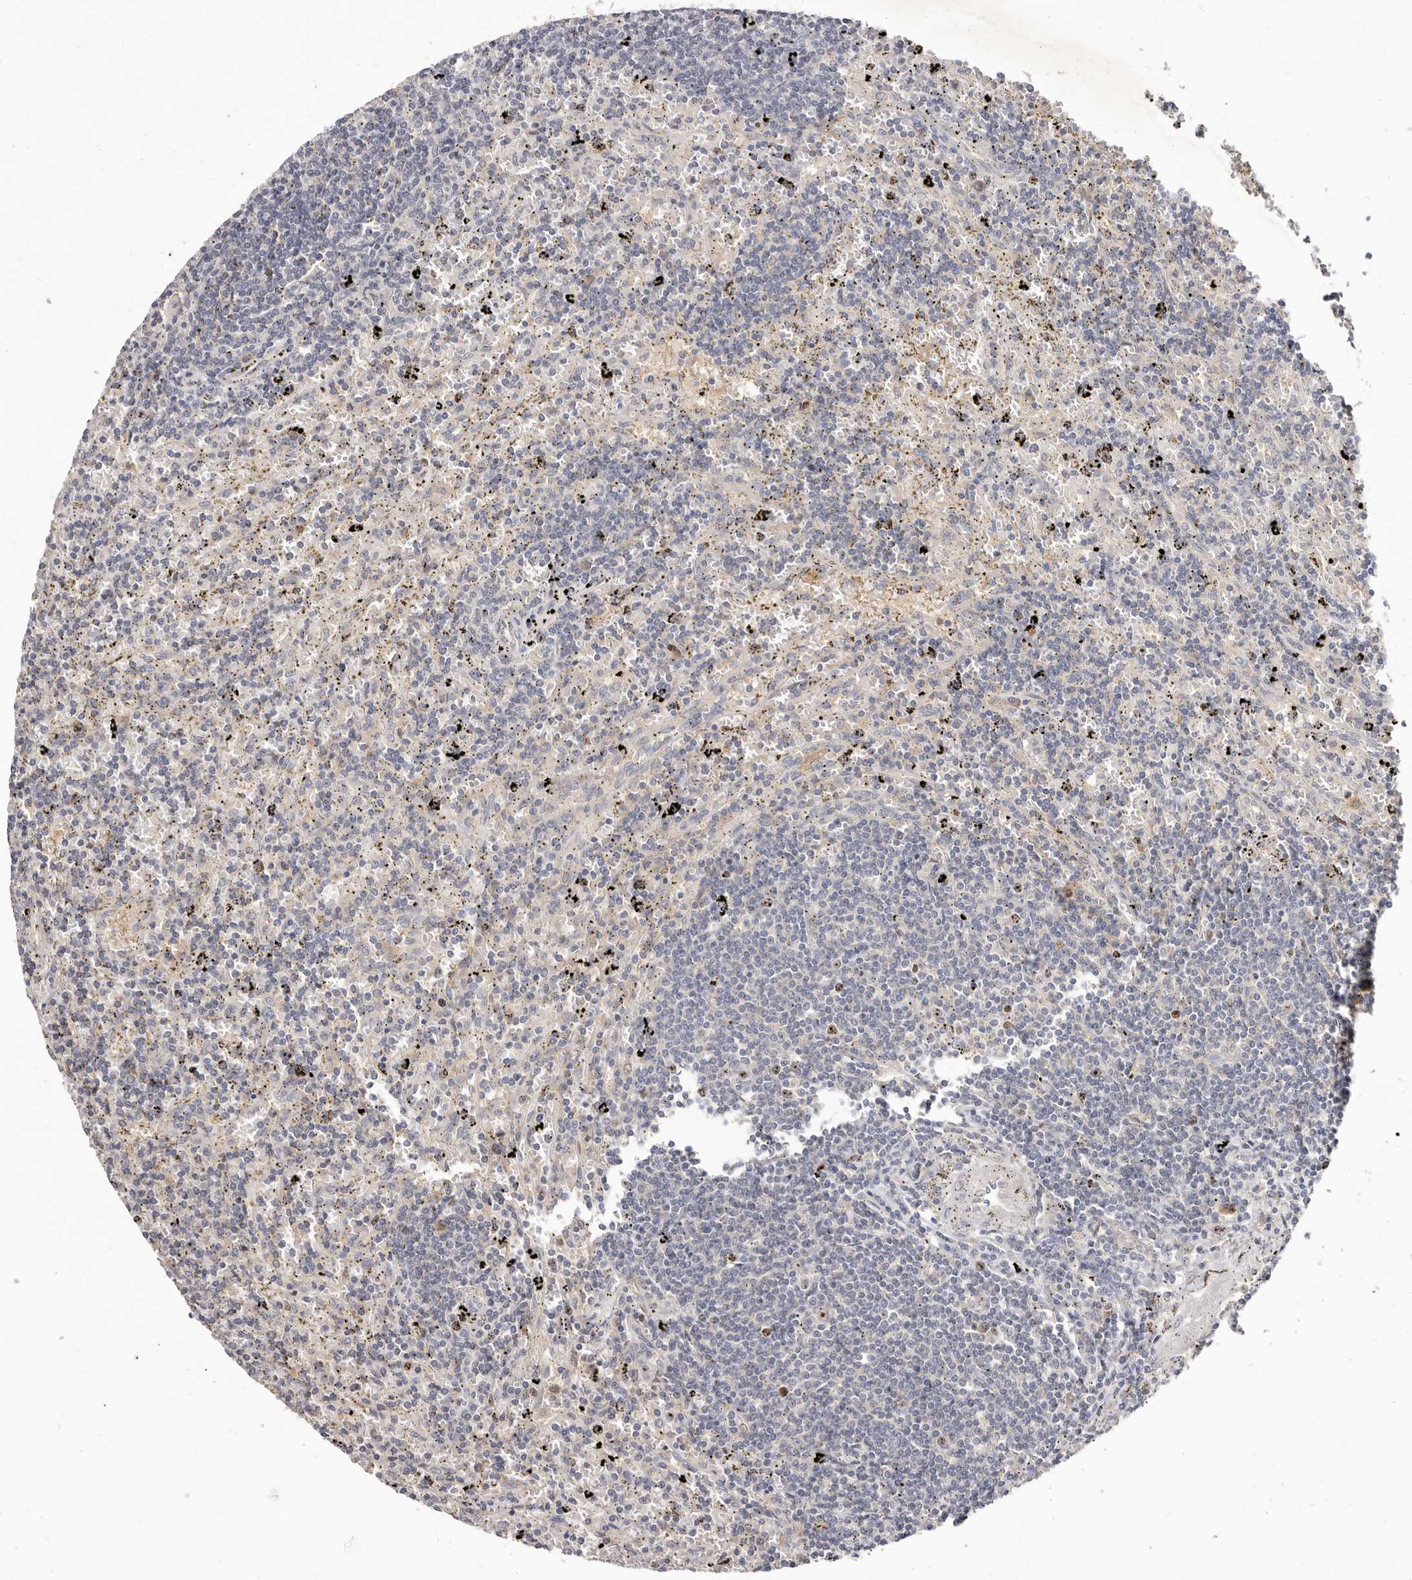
{"staining": {"intensity": "negative", "quantity": "none", "location": "none"}, "tissue": "lymphoma", "cell_type": "Tumor cells", "image_type": "cancer", "snomed": [{"axis": "morphology", "description": "Malignant lymphoma, non-Hodgkin's type, Low grade"}, {"axis": "topography", "description": "Spleen"}], "caption": "Protein analysis of malignant lymphoma, non-Hodgkin's type (low-grade) shows no significant expression in tumor cells.", "gene": "CCDC190", "patient": {"sex": "male", "age": 76}}